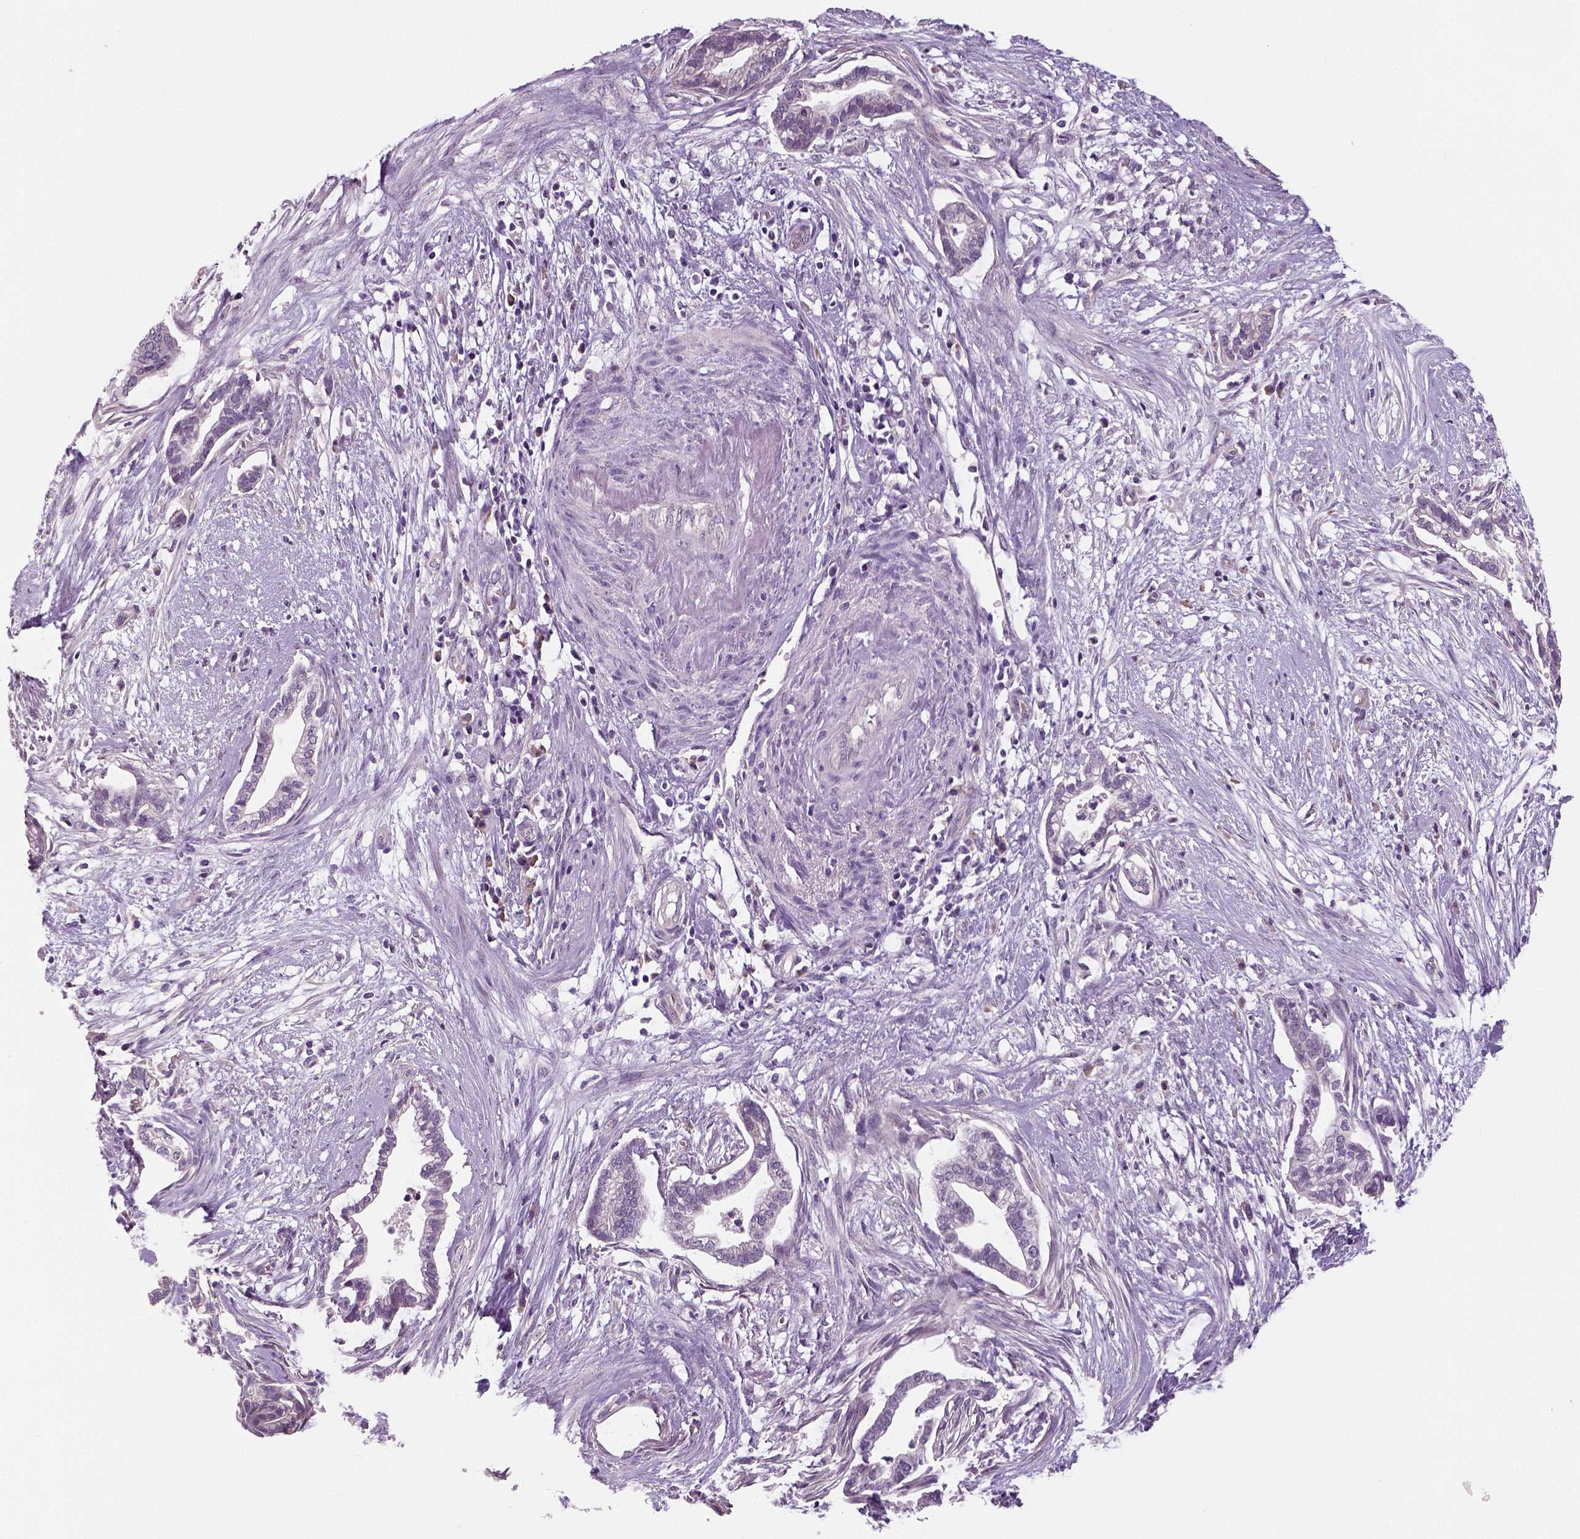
{"staining": {"intensity": "negative", "quantity": "none", "location": "none"}, "tissue": "cervical cancer", "cell_type": "Tumor cells", "image_type": "cancer", "snomed": [{"axis": "morphology", "description": "Adenocarcinoma, NOS"}, {"axis": "topography", "description": "Cervix"}], "caption": "A micrograph of cervical adenocarcinoma stained for a protein demonstrates no brown staining in tumor cells.", "gene": "NECAB1", "patient": {"sex": "female", "age": 62}}